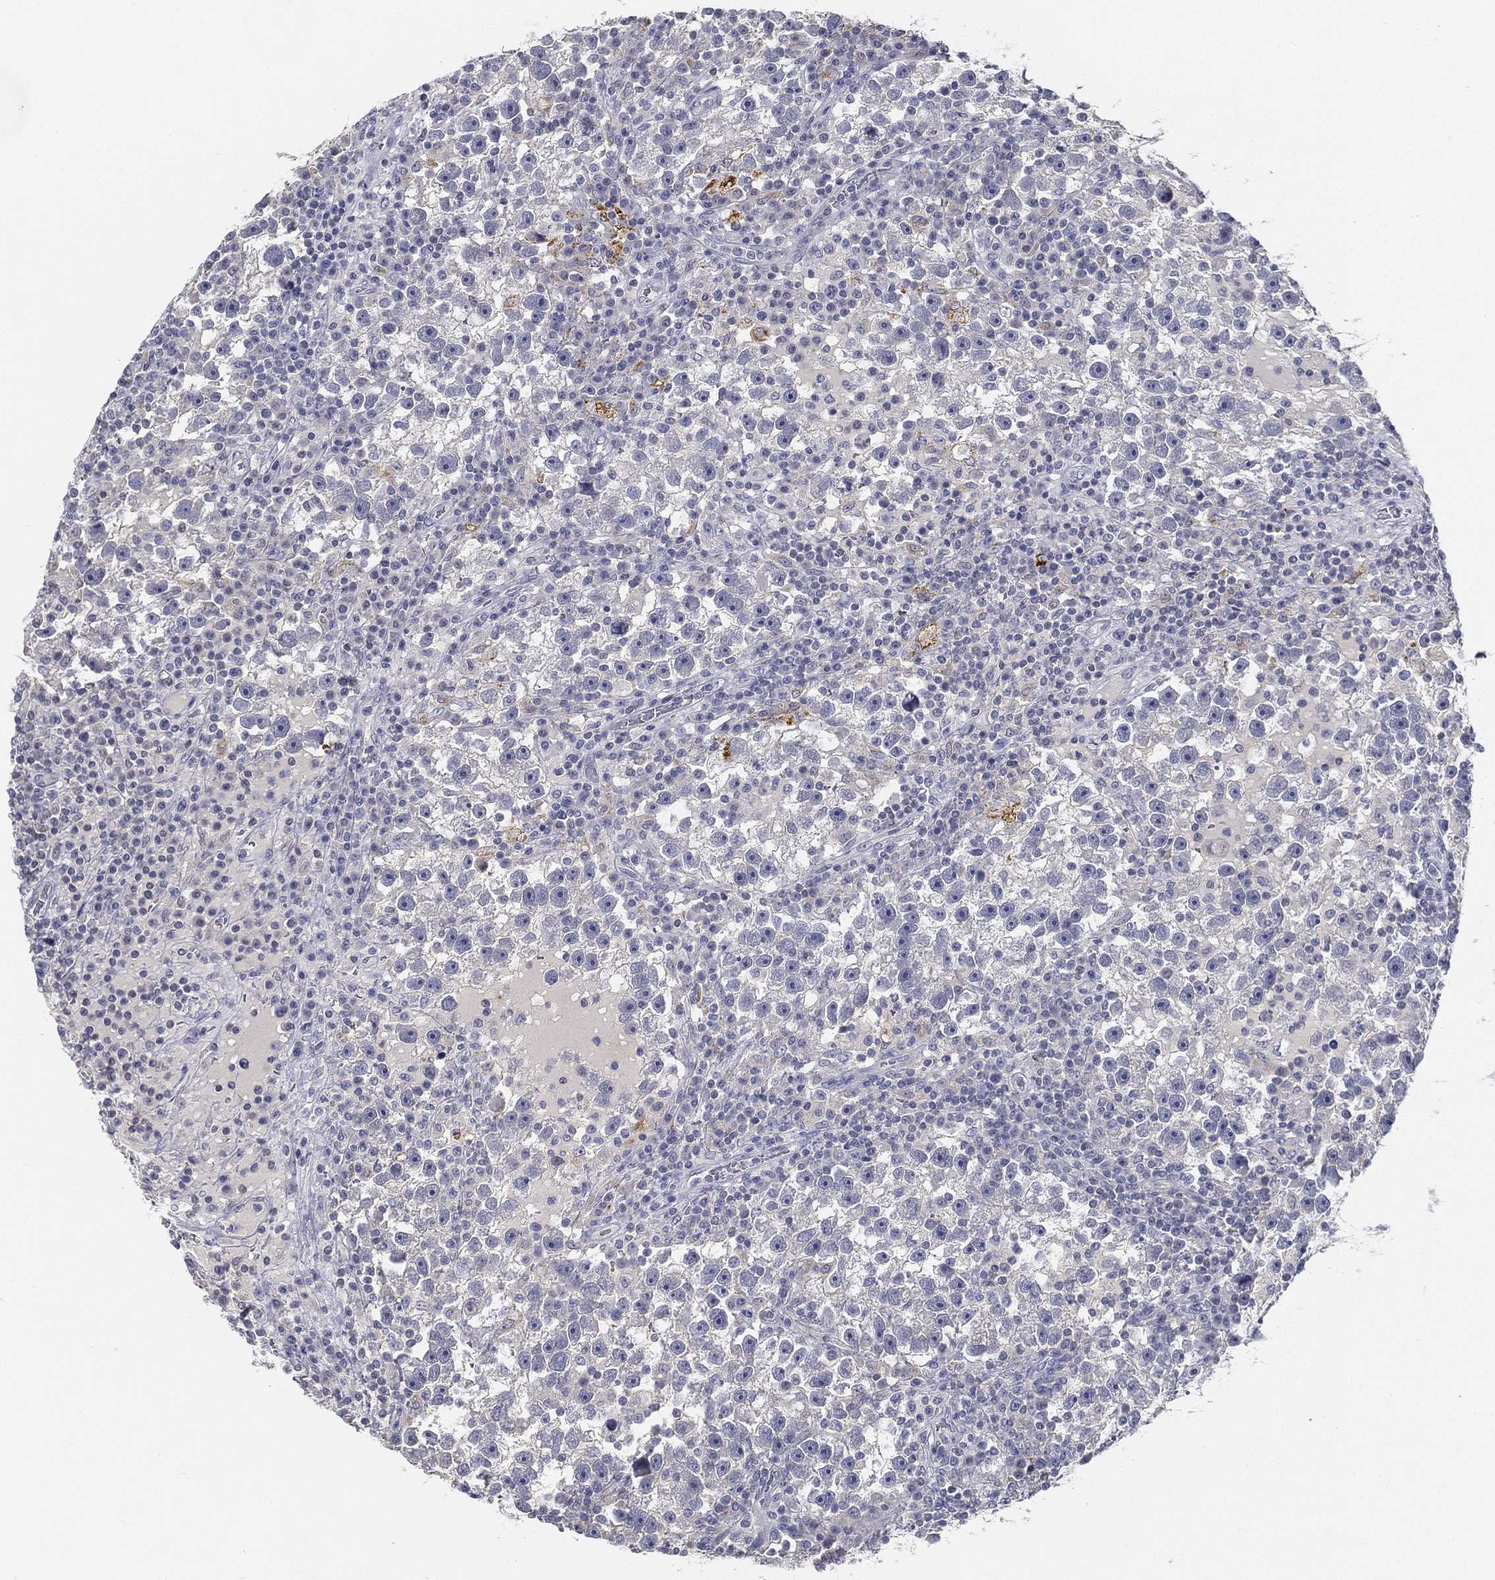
{"staining": {"intensity": "negative", "quantity": "none", "location": "none"}, "tissue": "testis cancer", "cell_type": "Tumor cells", "image_type": "cancer", "snomed": [{"axis": "morphology", "description": "Seminoma, NOS"}, {"axis": "topography", "description": "Testis"}], "caption": "IHC micrograph of human testis cancer stained for a protein (brown), which demonstrates no expression in tumor cells.", "gene": "C5orf46", "patient": {"sex": "male", "age": 47}}